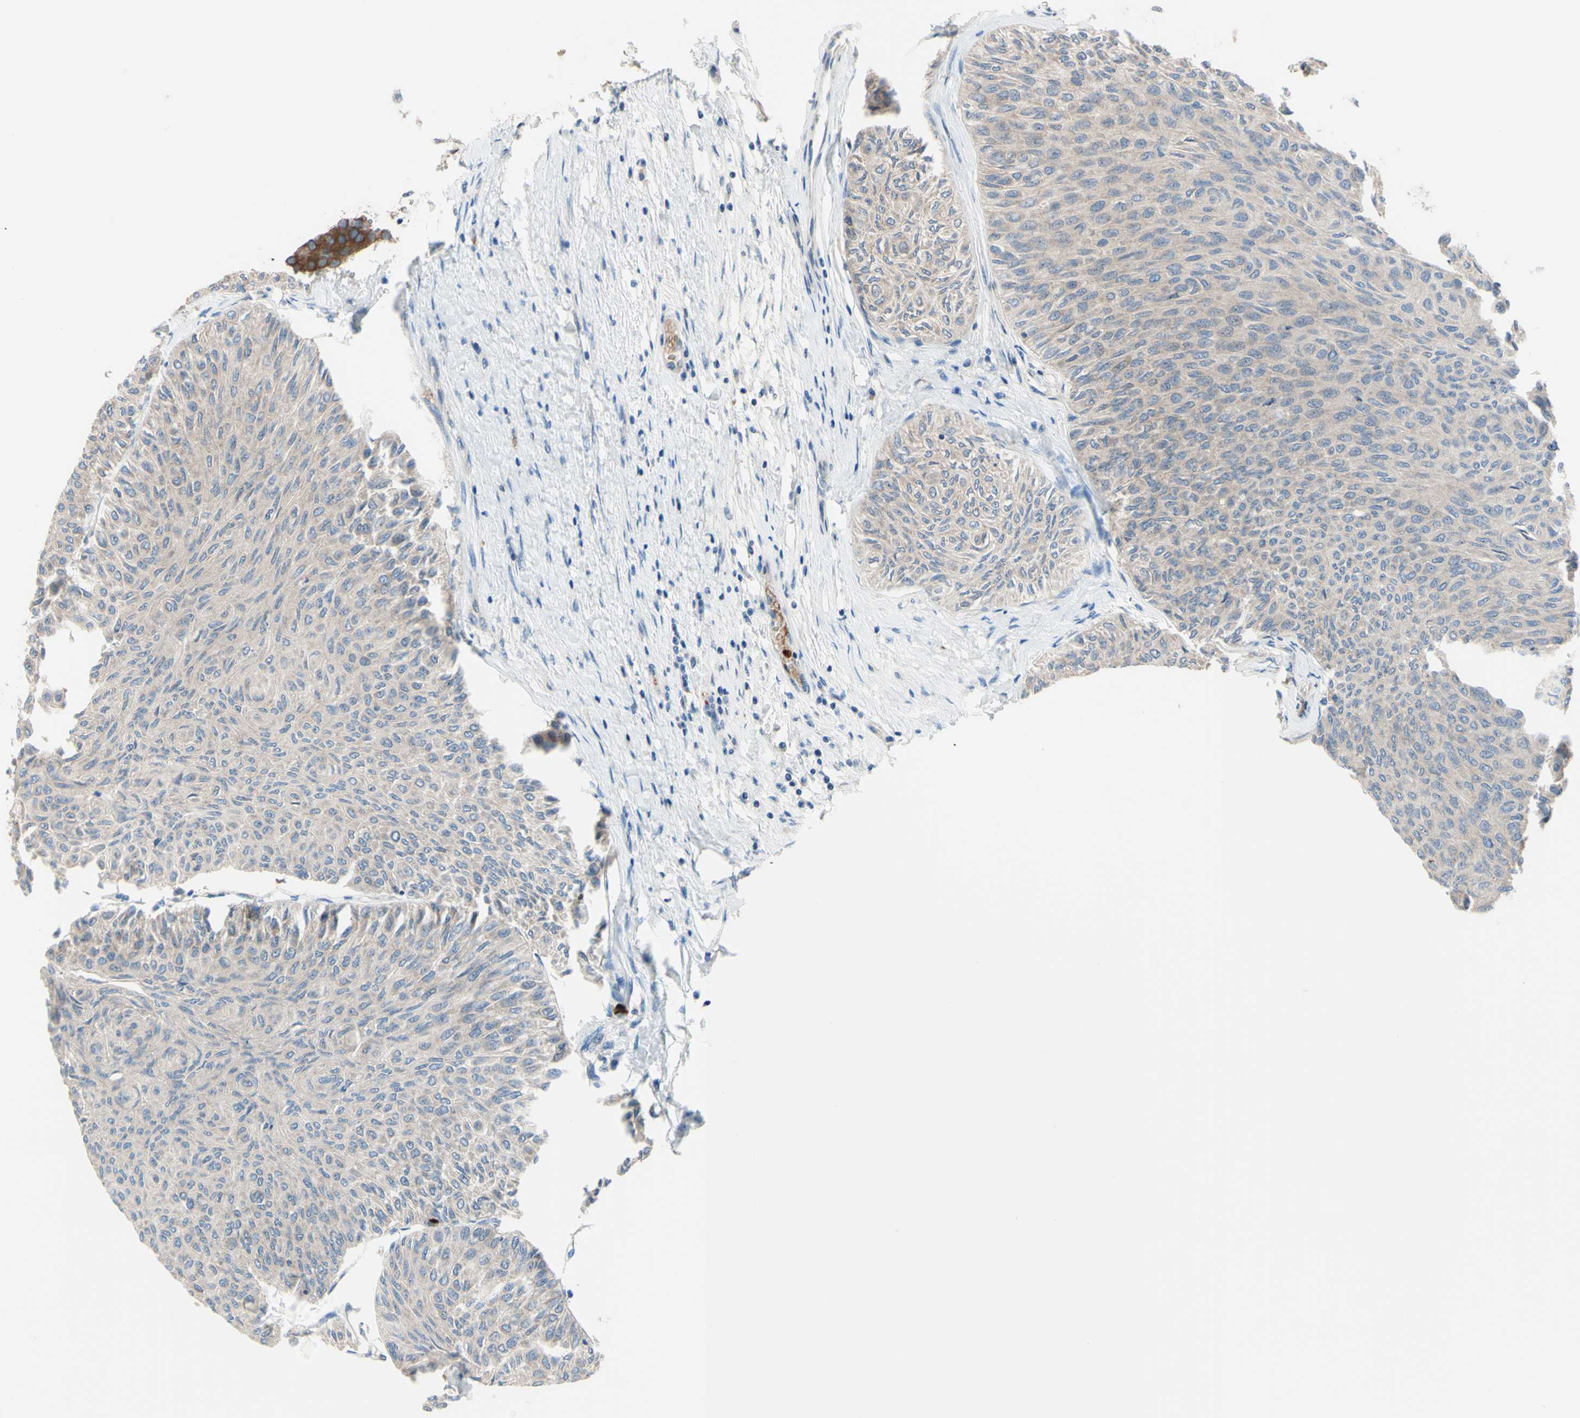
{"staining": {"intensity": "negative", "quantity": "none", "location": "none"}, "tissue": "urothelial cancer", "cell_type": "Tumor cells", "image_type": "cancer", "snomed": [{"axis": "morphology", "description": "Urothelial carcinoma, Low grade"}, {"axis": "topography", "description": "Urinary bladder"}], "caption": "Tumor cells show no significant positivity in urothelial cancer.", "gene": "USP9X", "patient": {"sex": "male", "age": 78}}